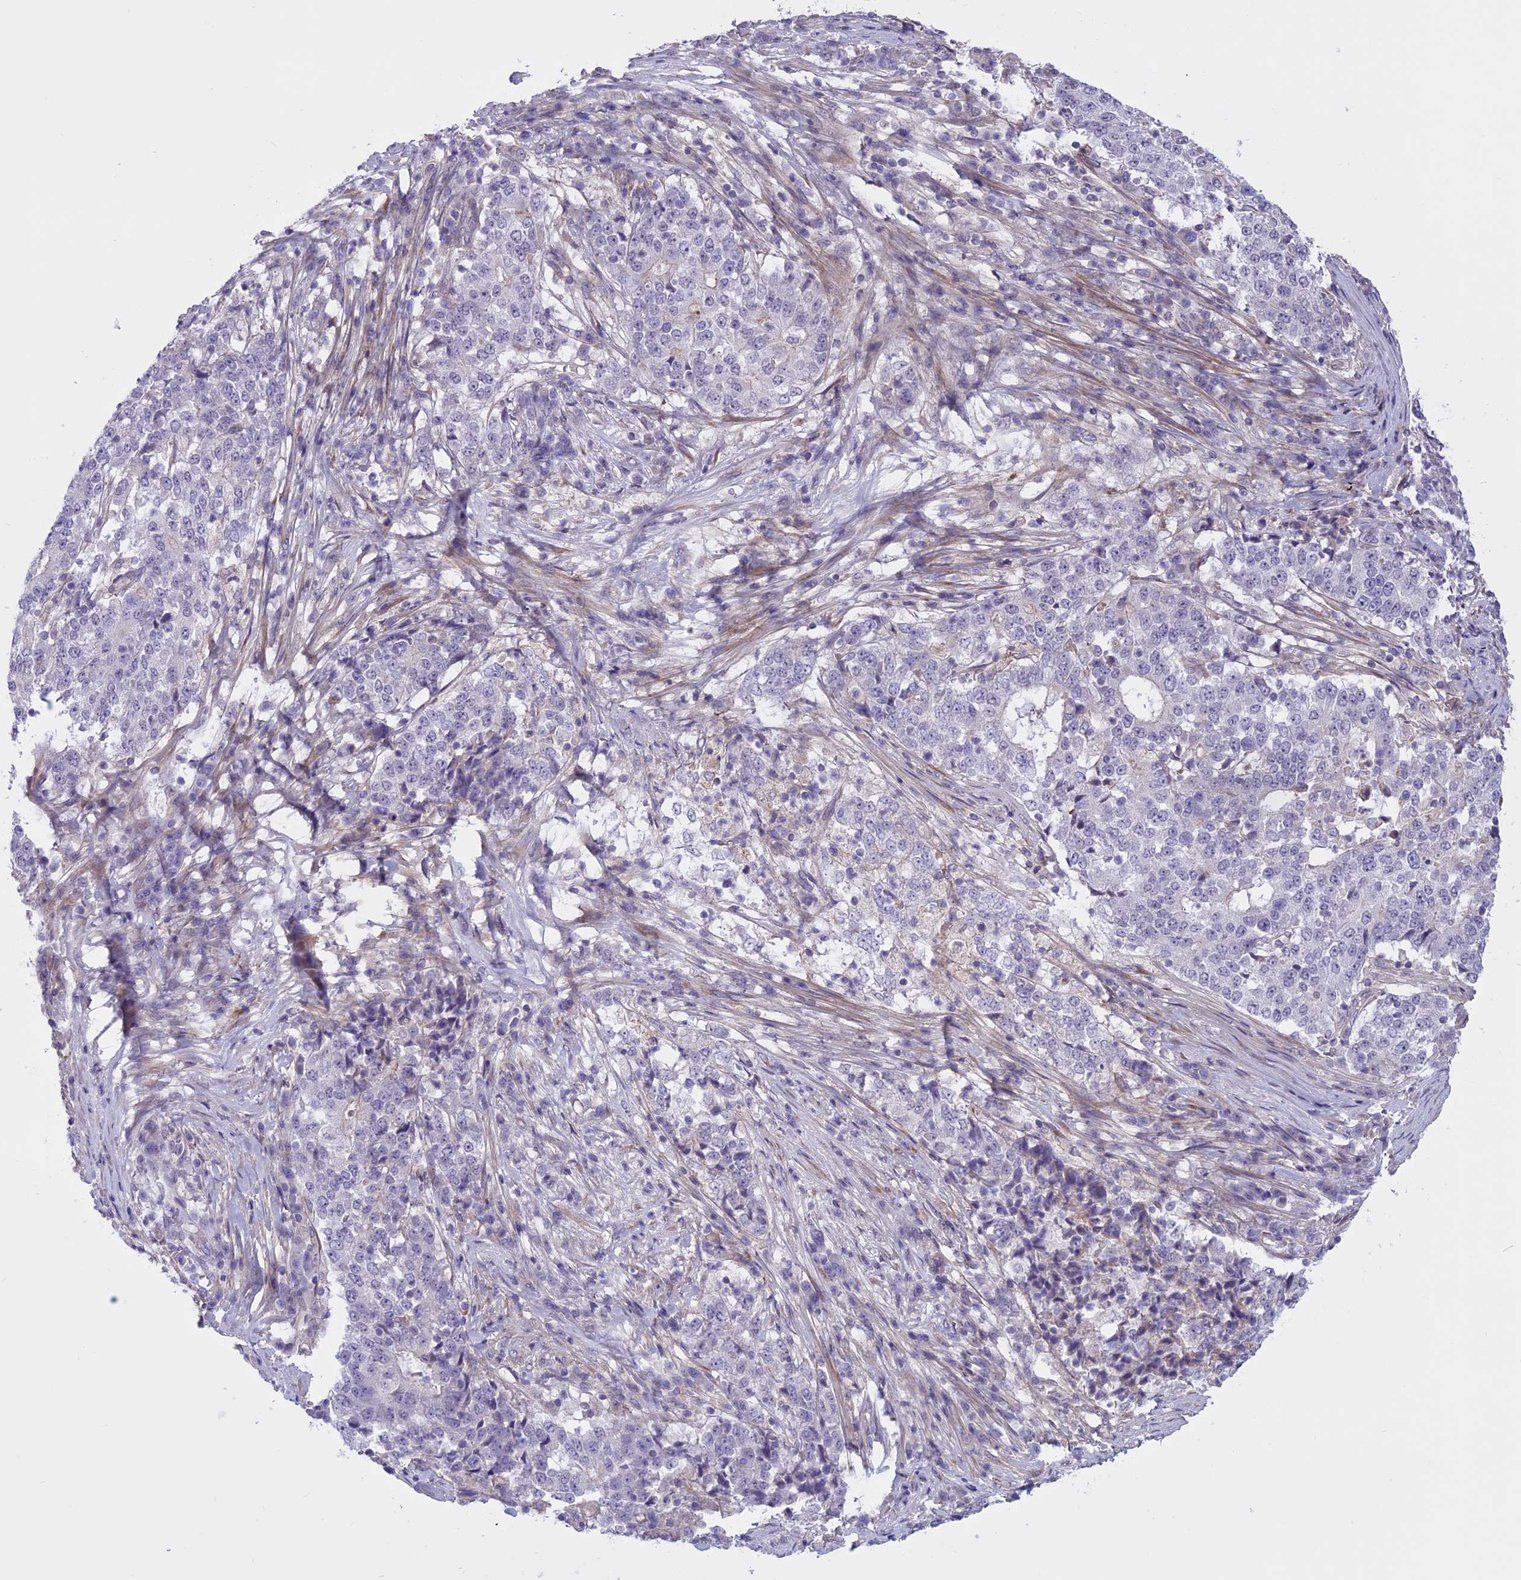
{"staining": {"intensity": "negative", "quantity": "none", "location": "none"}, "tissue": "stomach cancer", "cell_type": "Tumor cells", "image_type": "cancer", "snomed": [{"axis": "morphology", "description": "Adenocarcinoma, NOS"}, {"axis": "topography", "description": "Stomach"}], "caption": "Adenocarcinoma (stomach) was stained to show a protein in brown. There is no significant positivity in tumor cells.", "gene": "SPHKAP", "patient": {"sex": "male", "age": 59}}